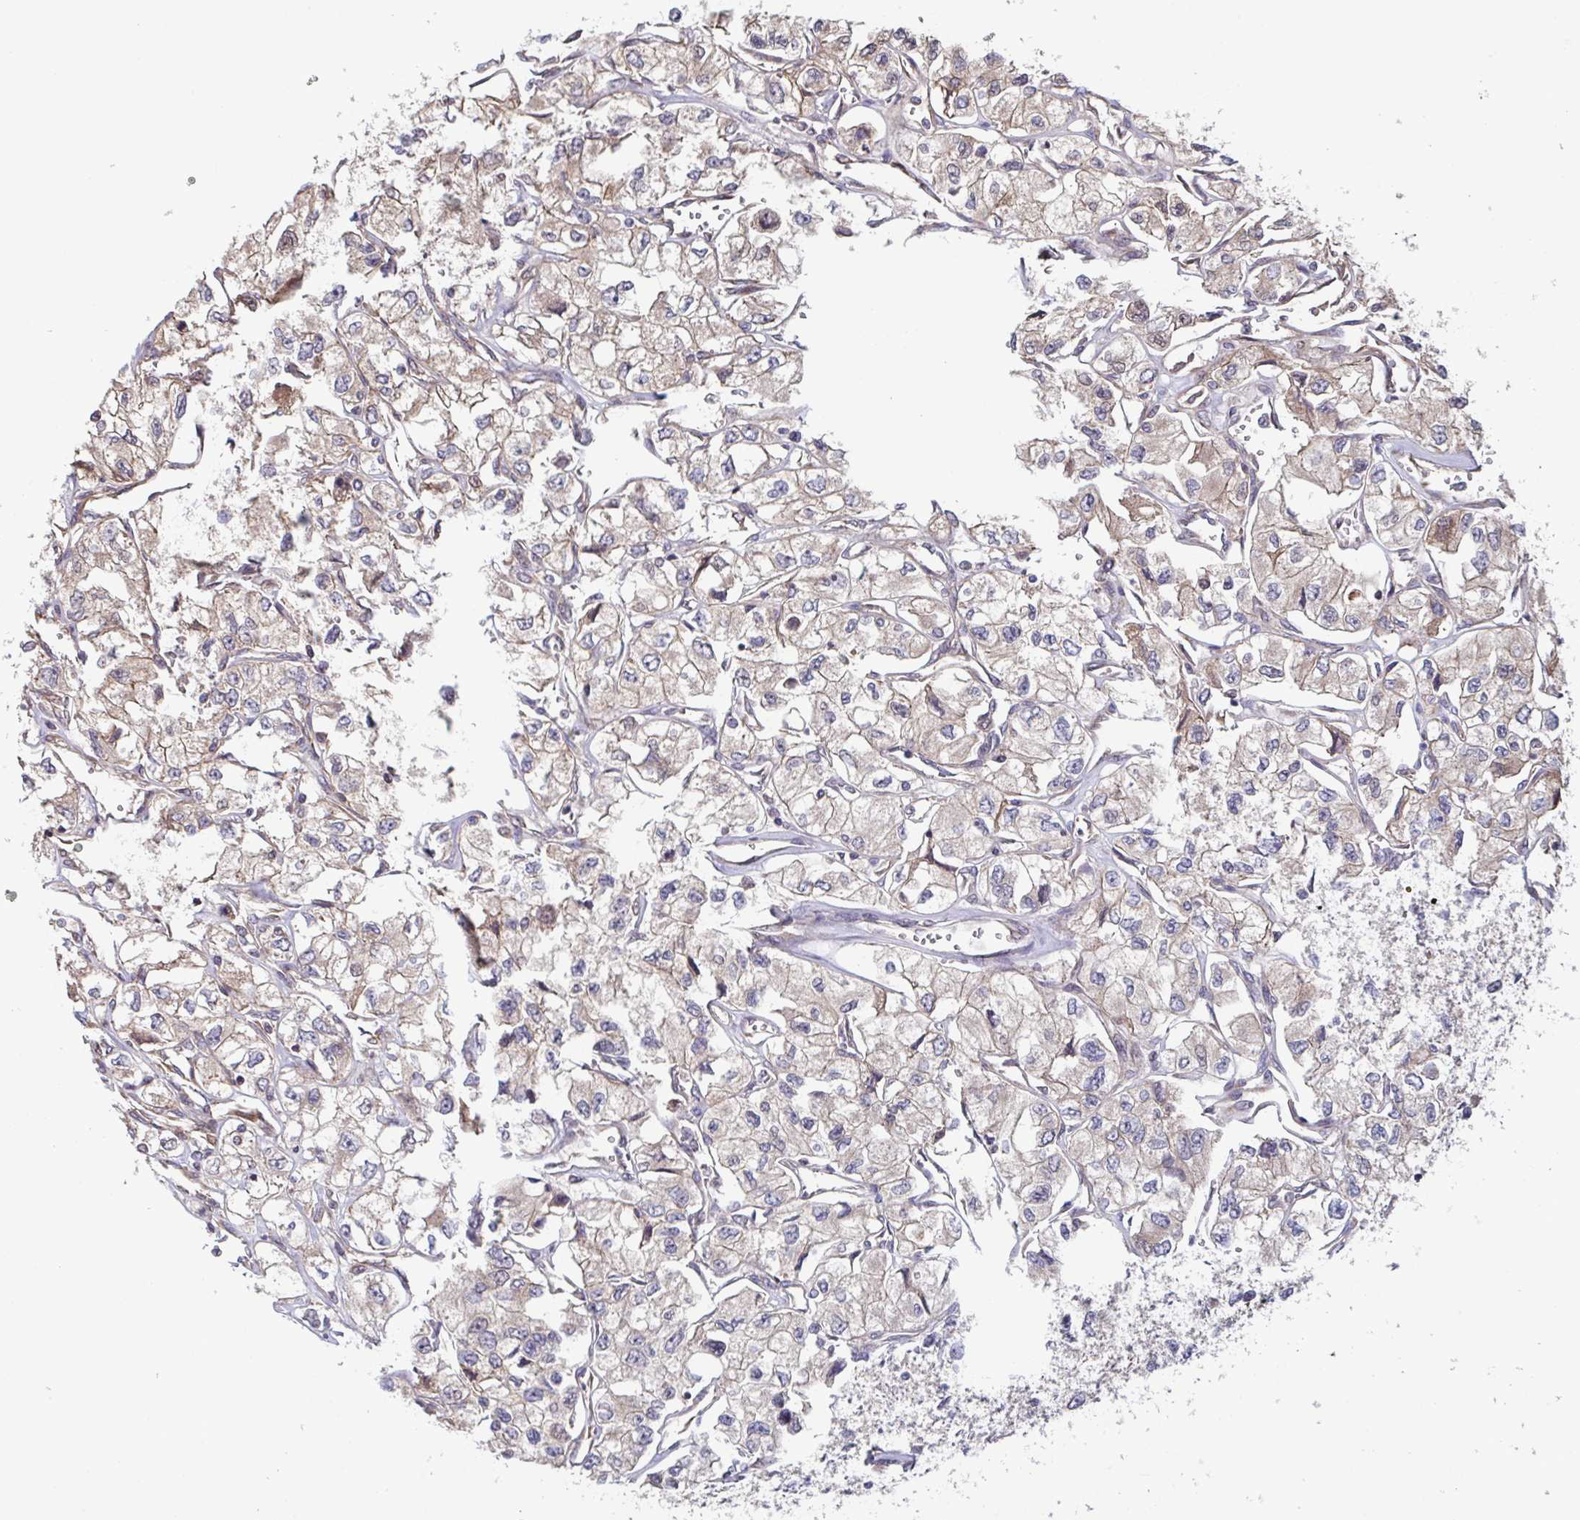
{"staining": {"intensity": "weak", "quantity": "<25%", "location": "cytoplasmic/membranous"}, "tissue": "renal cancer", "cell_type": "Tumor cells", "image_type": "cancer", "snomed": [{"axis": "morphology", "description": "Adenocarcinoma, NOS"}, {"axis": "topography", "description": "Kidney"}], "caption": "Micrograph shows no significant protein positivity in tumor cells of renal cancer.", "gene": "COPB1", "patient": {"sex": "female", "age": 59}}